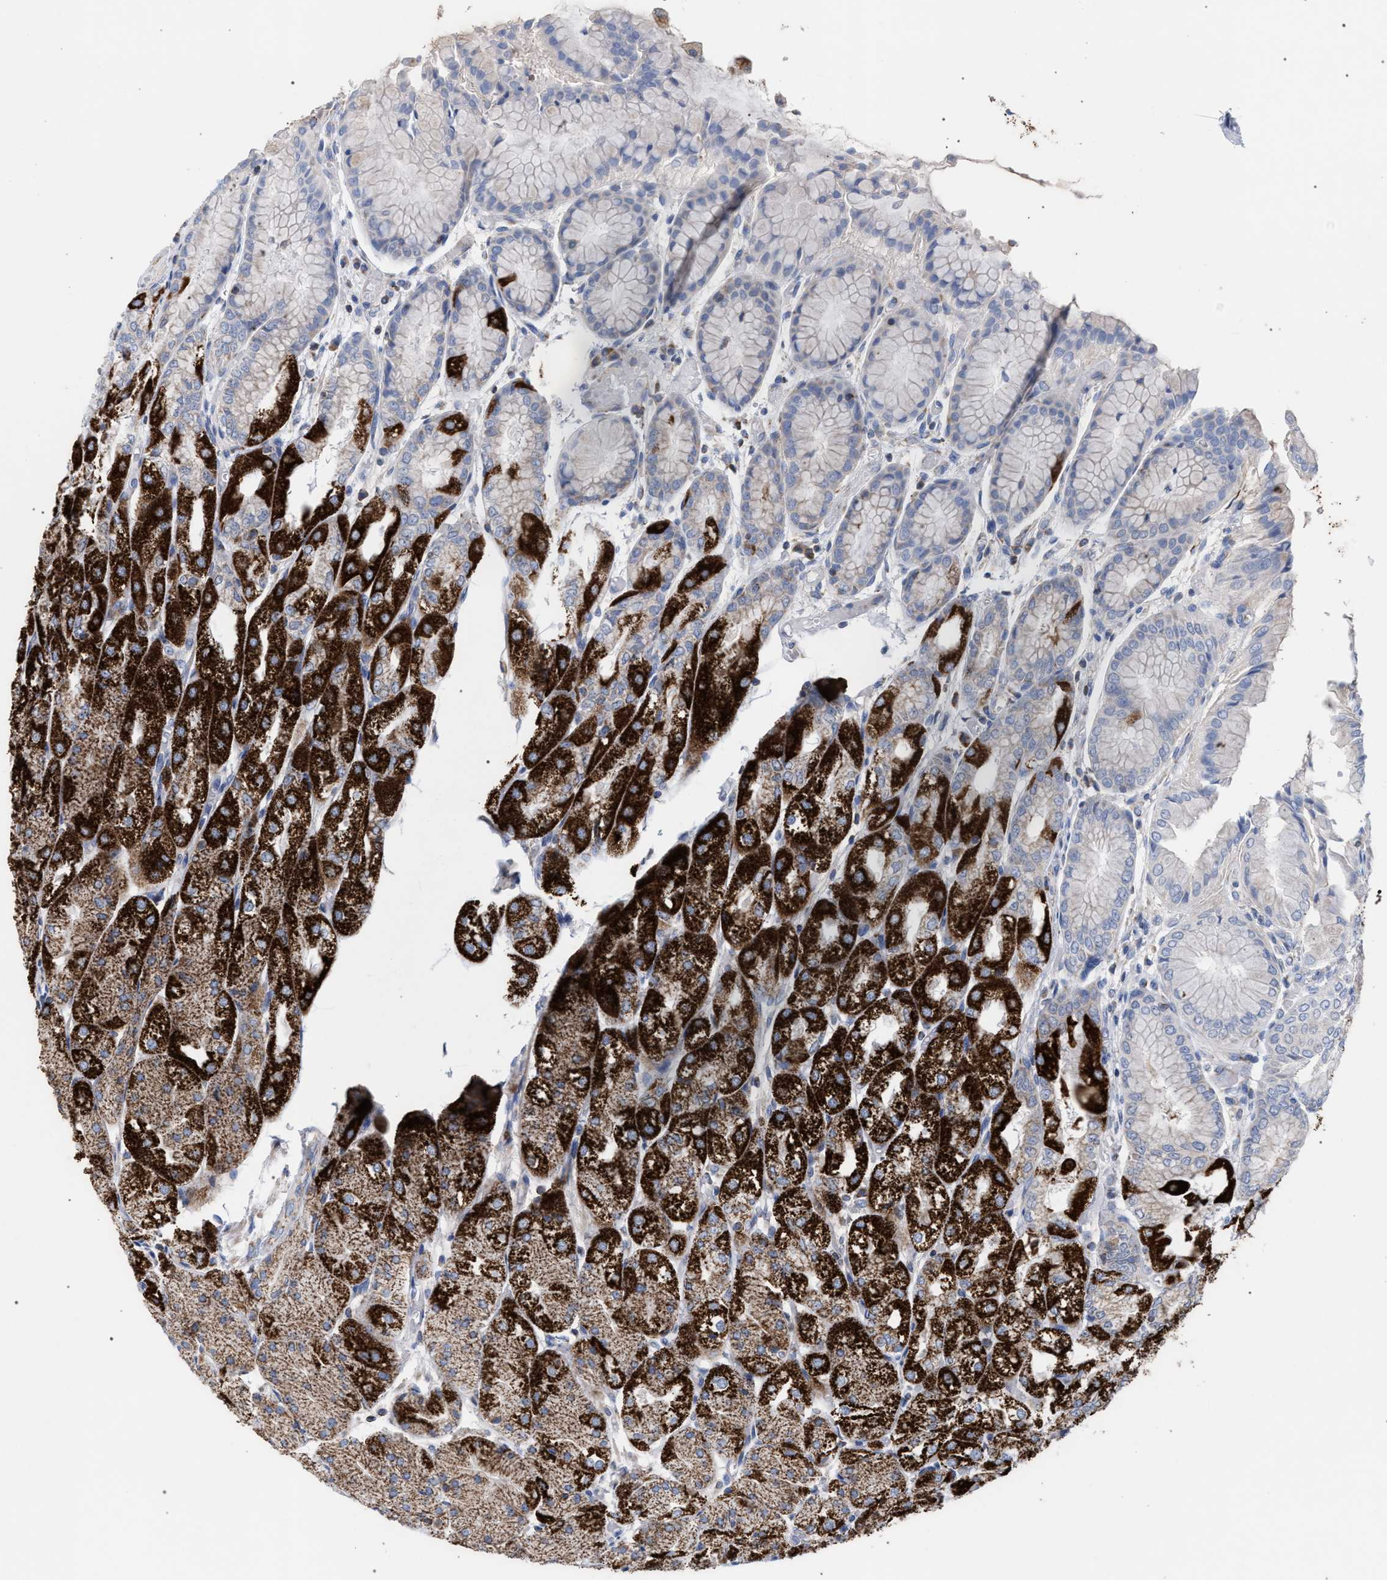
{"staining": {"intensity": "strong", "quantity": "25%-75%", "location": "cytoplasmic/membranous"}, "tissue": "stomach", "cell_type": "Glandular cells", "image_type": "normal", "snomed": [{"axis": "morphology", "description": "Normal tissue, NOS"}, {"axis": "topography", "description": "Stomach, upper"}], "caption": "Immunohistochemistry (IHC) histopathology image of unremarkable stomach: stomach stained using immunohistochemistry exhibits high levels of strong protein expression localized specifically in the cytoplasmic/membranous of glandular cells, appearing as a cytoplasmic/membranous brown color.", "gene": "ECI2", "patient": {"sex": "male", "age": 72}}